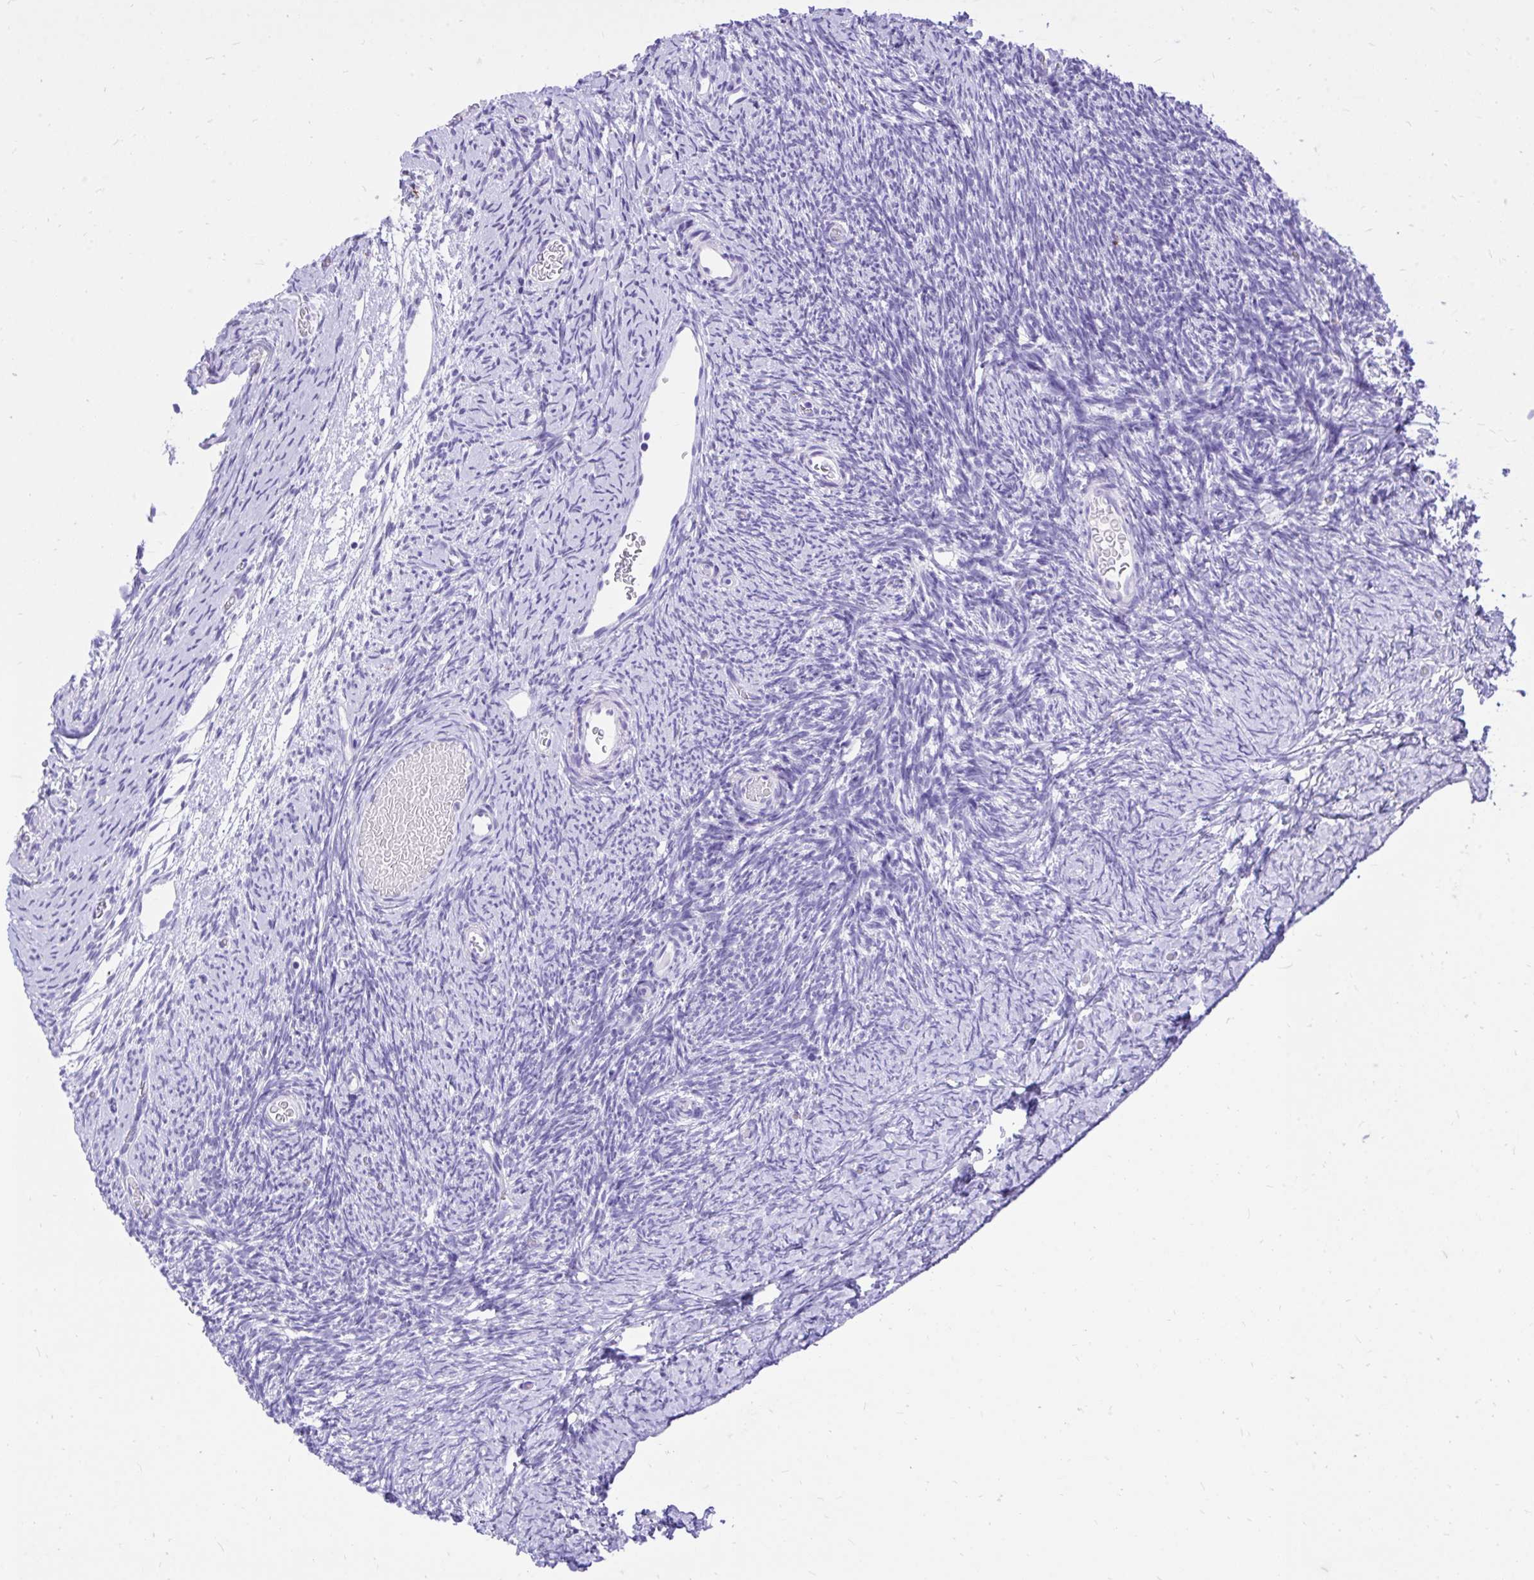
{"staining": {"intensity": "negative", "quantity": "none", "location": "none"}, "tissue": "ovary", "cell_type": "Follicle cells", "image_type": "normal", "snomed": [{"axis": "morphology", "description": "Normal tissue, NOS"}, {"axis": "topography", "description": "Ovary"}], "caption": "Immunohistochemistry micrograph of benign ovary: human ovary stained with DAB (3,3'-diaminobenzidine) exhibits no significant protein positivity in follicle cells. Nuclei are stained in blue.", "gene": "MON1A", "patient": {"sex": "female", "age": 39}}